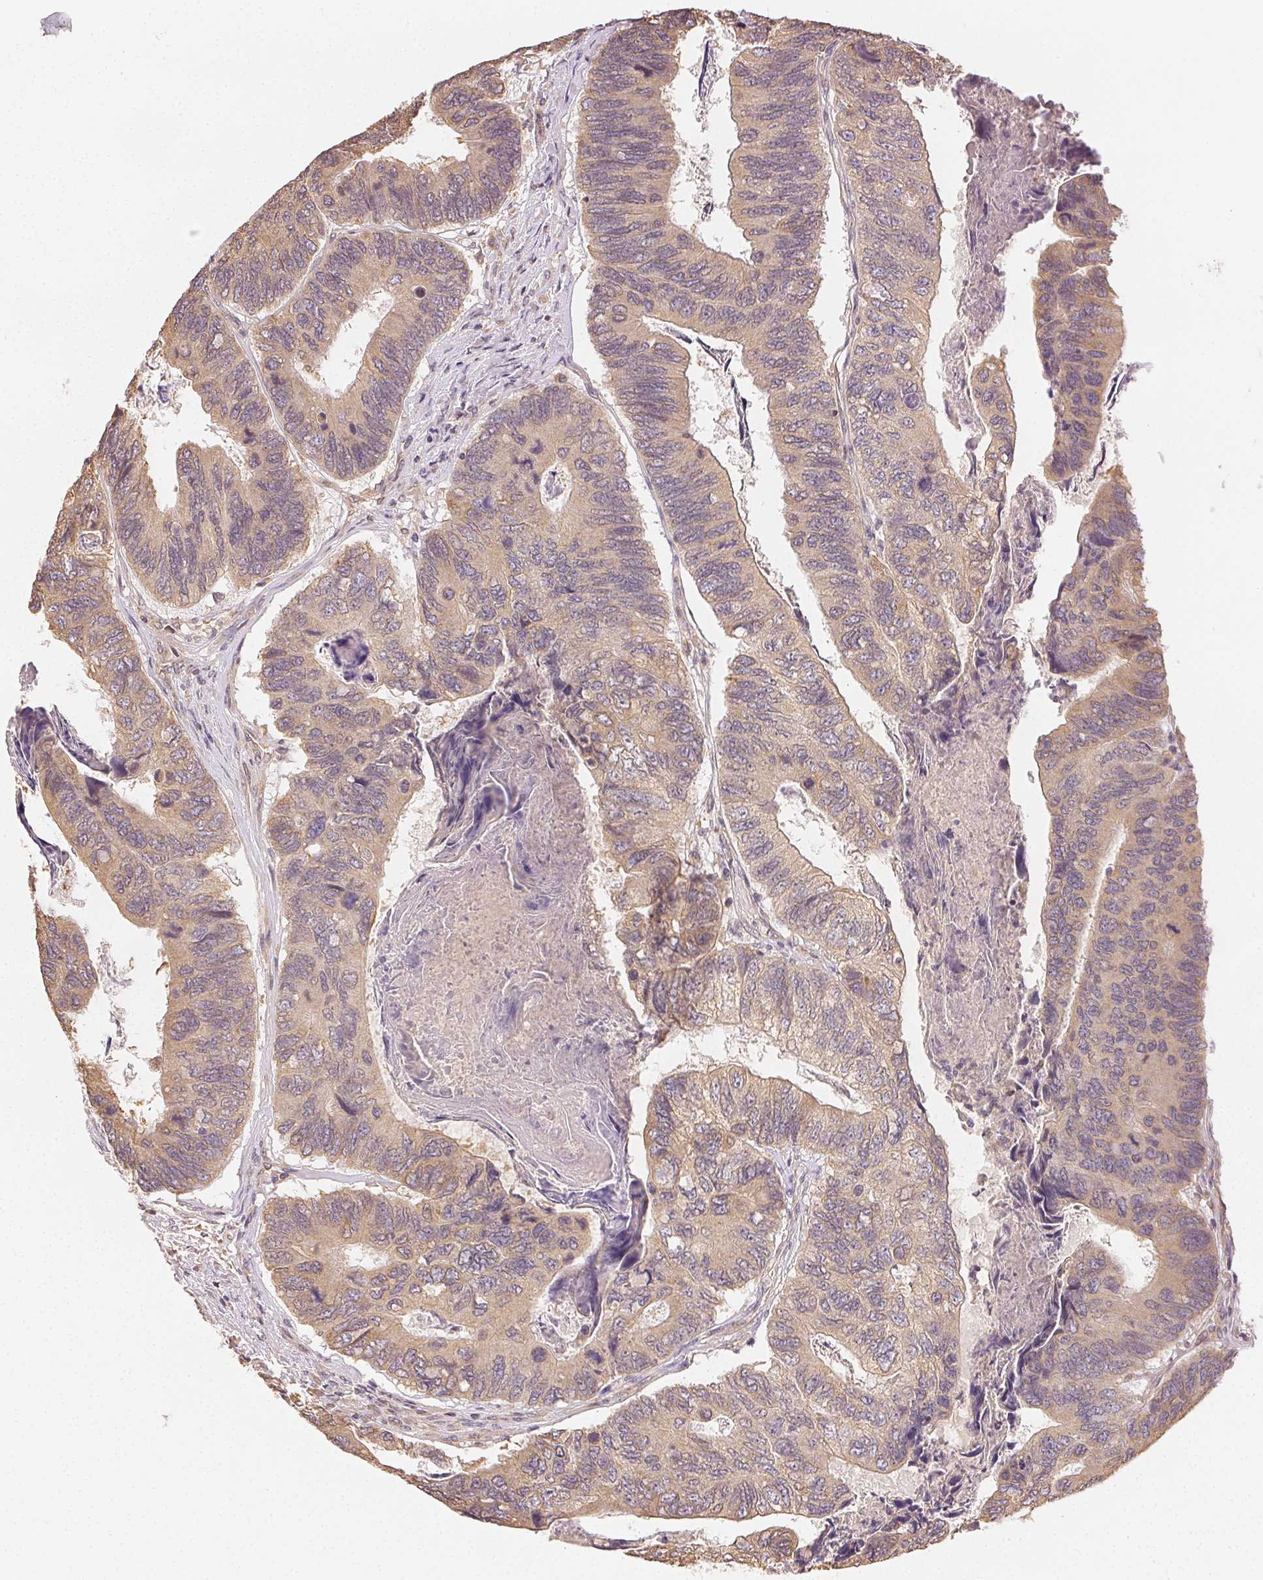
{"staining": {"intensity": "weak", "quantity": "25%-75%", "location": "cytoplasmic/membranous"}, "tissue": "colorectal cancer", "cell_type": "Tumor cells", "image_type": "cancer", "snomed": [{"axis": "morphology", "description": "Adenocarcinoma, NOS"}, {"axis": "topography", "description": "Colon"}], "caption": "A high-resolution image shows immunohistochemistry staining of colorectal cancer, which exhibits weak cytoplasmic/membranous positivity in approximately 25%-75% of tumor cells.", "gene": "SEZ6L2", "patient": {"sex": "female", "age": 67}}